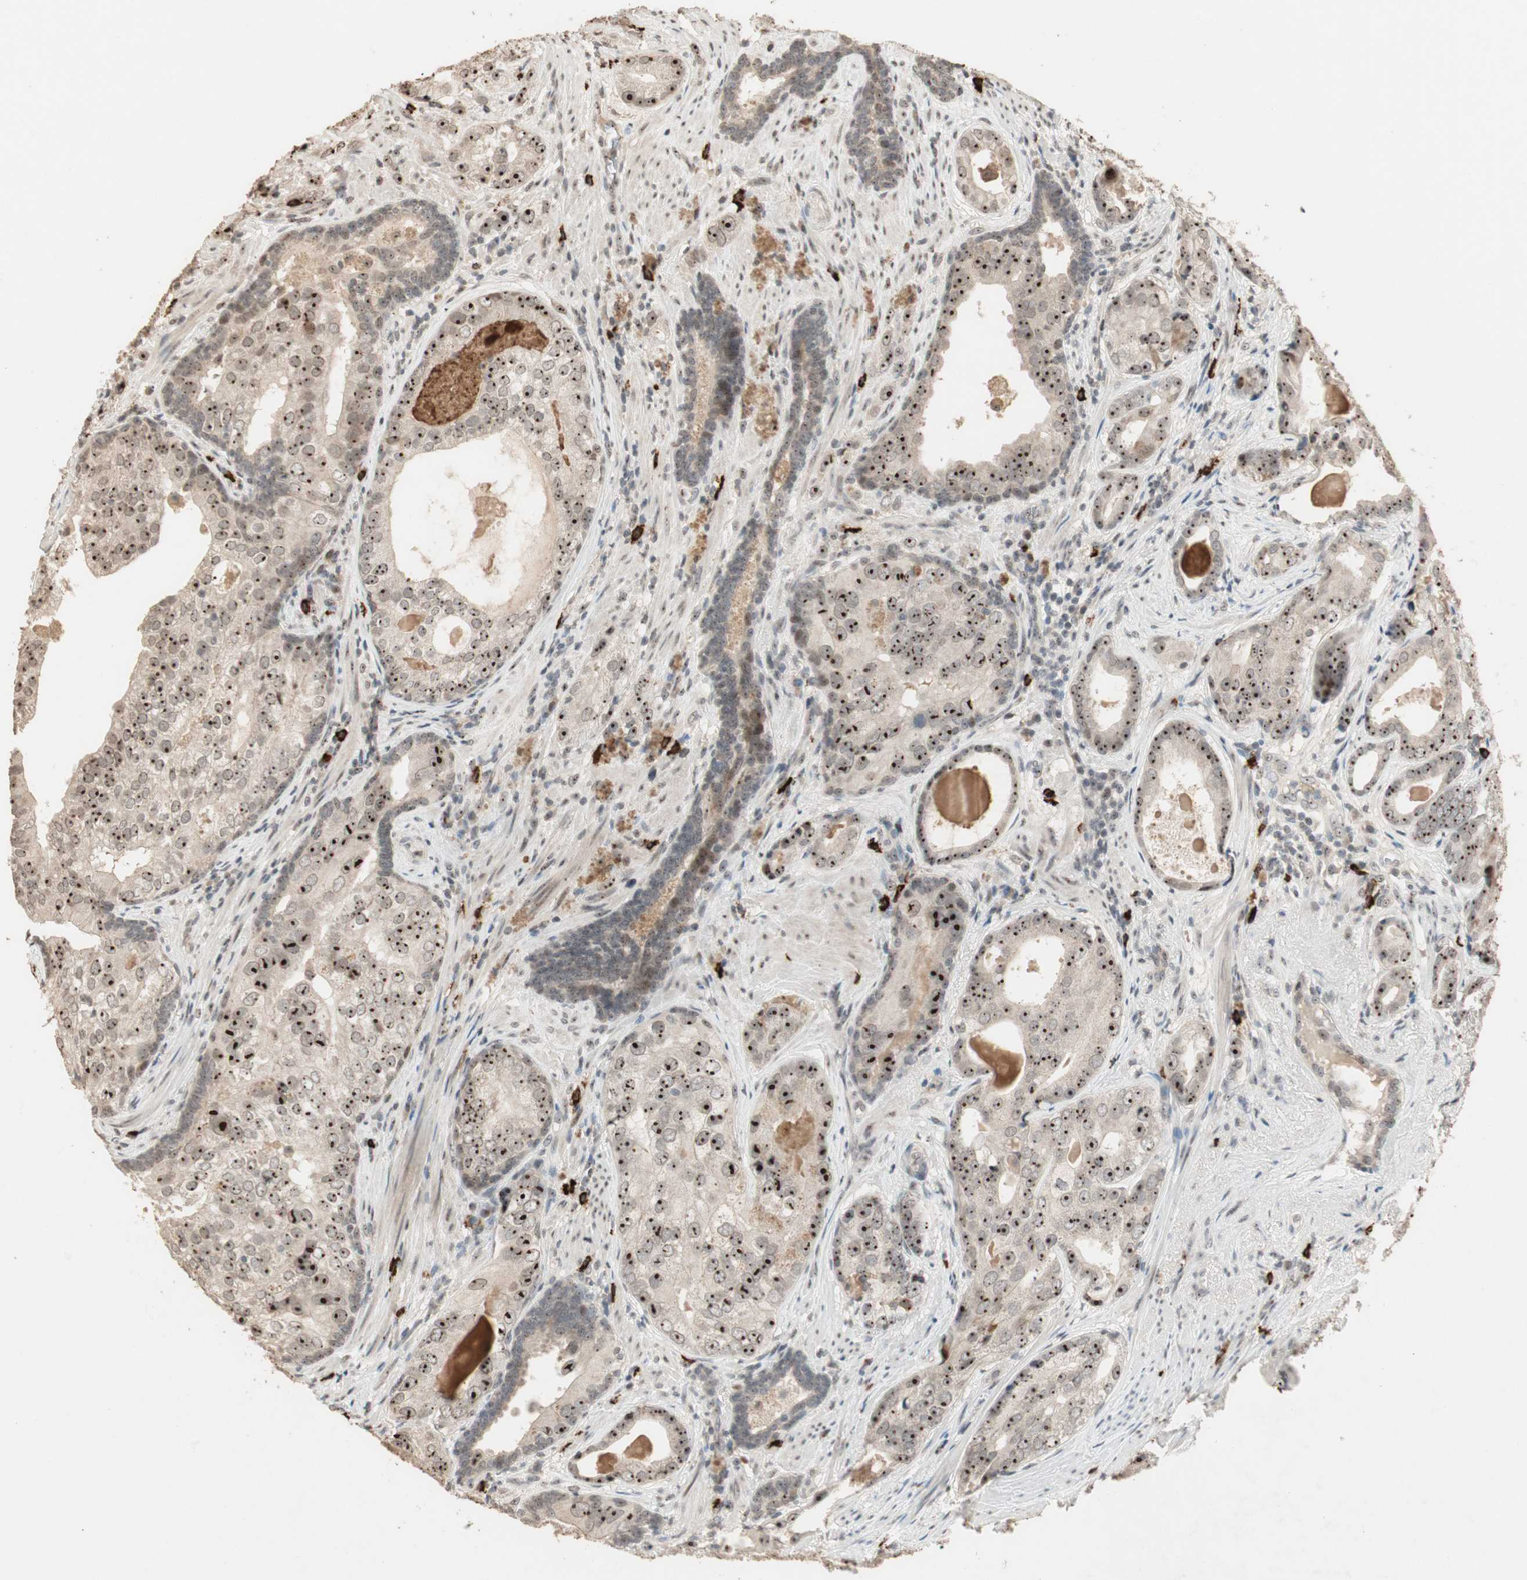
{"staining": {"intensity": "strong", "quantity": ">75%", "location": "cytoplasmic/membranous,nuclear"}, "tissue": "prostate cancer", "cell_type": "Tumor cells", "image_type": "cancer", "snomed": [{"axis": "morphology", "description": "Adenocarcinoma, High grade"}, {"axis": "topography", "description": "Prostate"}], "caption": "This photomicrograph demonstrates prostate cancer (high-grade adenocarcinoma) stained with immunohistochemistry (IHC) to label a protein in brown. The cytoplasmic/membranous and nuclear of tumor cells show strong positivity for the protein. Nuclei are counter-stained blue.", "gene": "ETV4", "patient": {"sex": "male", "age": 66}}